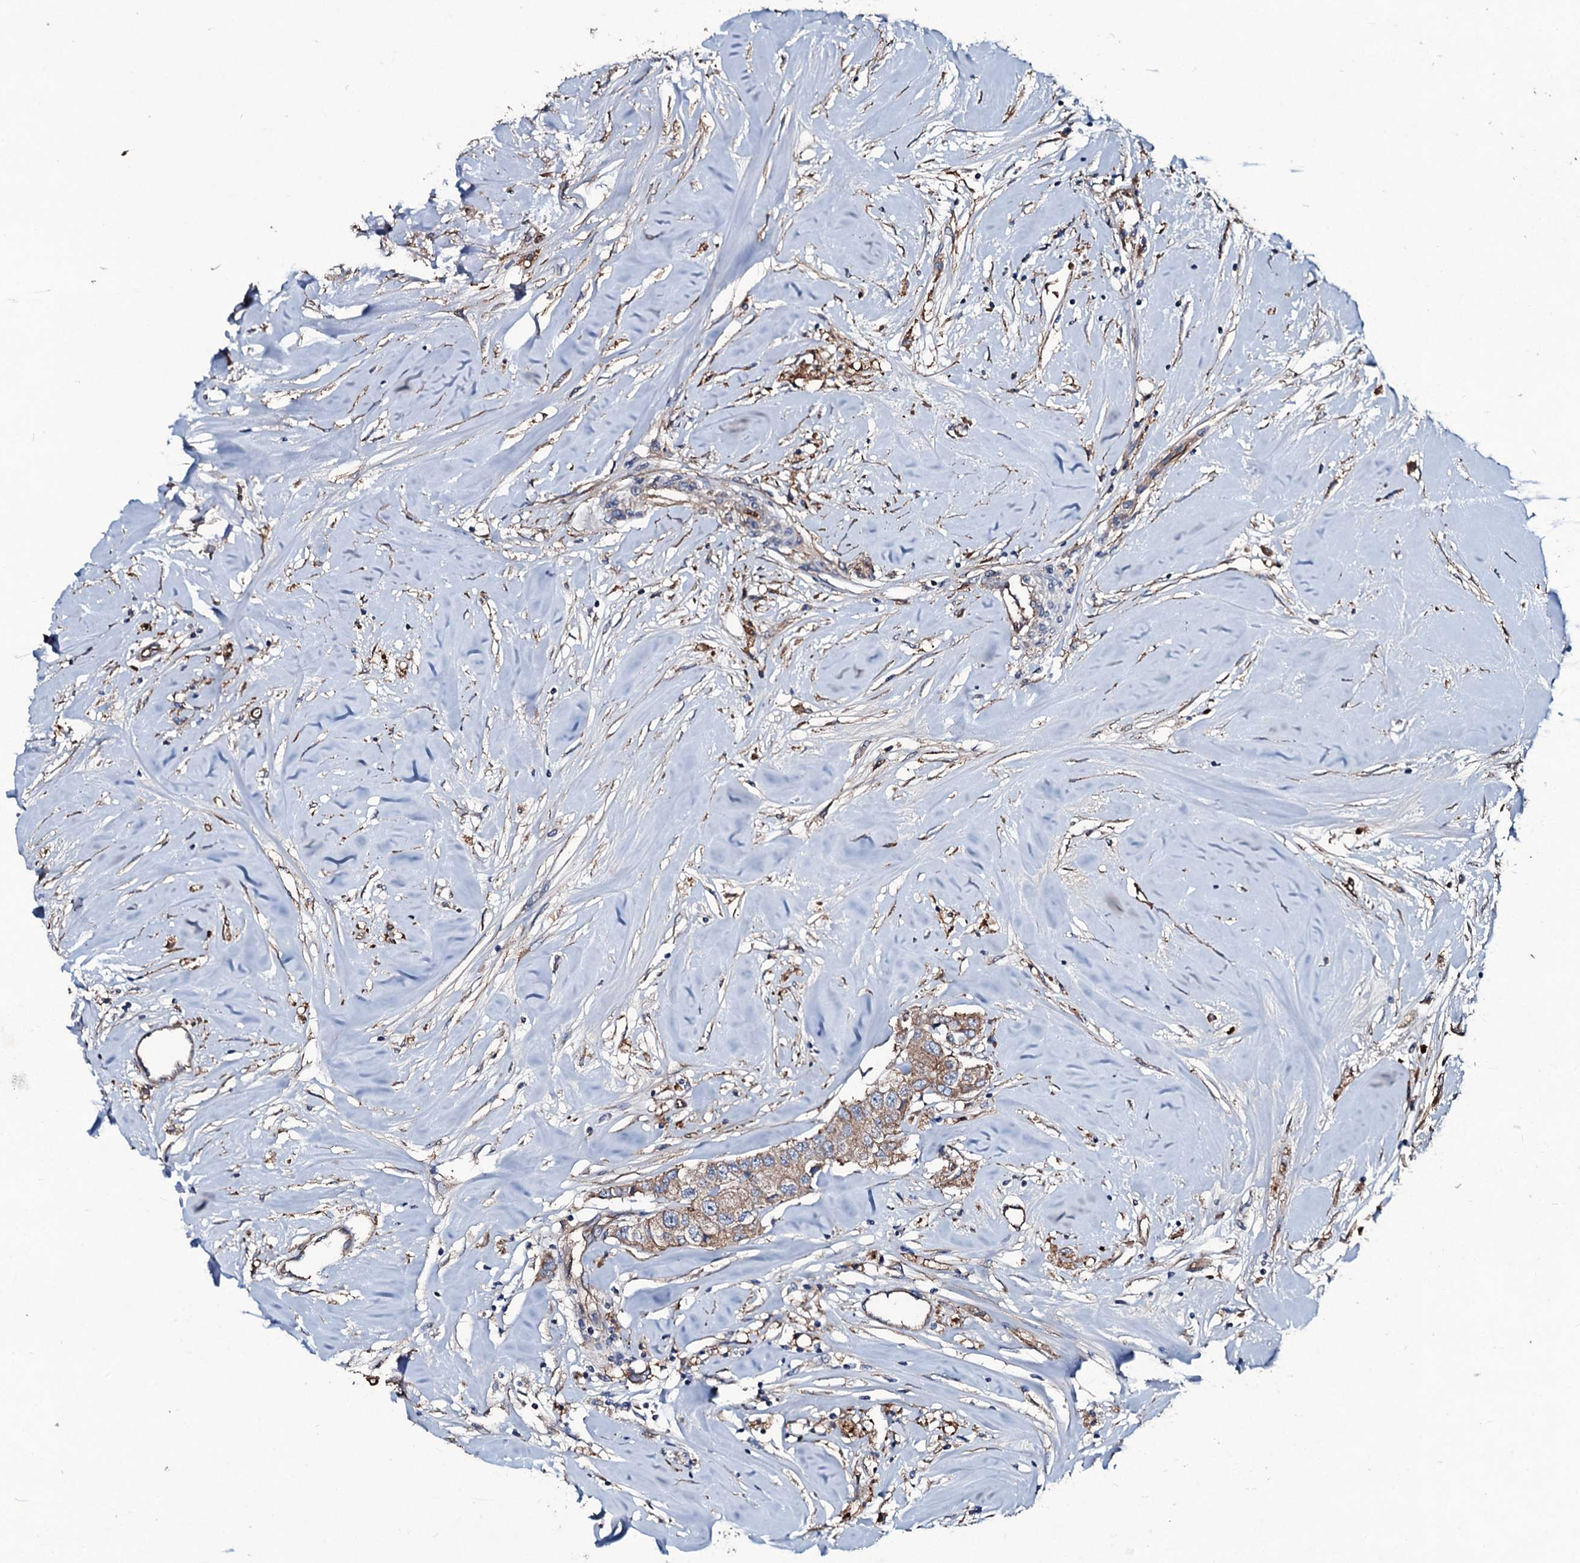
{"staining": {"intensity": "moderate", "quantity": "25%-75%", "location": "cytoplasmic/membranous"}, "tissue": "breast cancer", "cell_type": "Tumor cells", "image_type": "cancer", "snomed": [{"axis": "morphology", "description": "Duct carcinoma"}, {"axis": "topography", "description": "Breast"}], "caption": "Invasive ductal carcinoma (breast) tissue exhibits moderate cytoplasmic/membranous positivity in approximately 25%-75% of tumor cells, visualized by immunohistochemistry. The protein is stained brown, and the nuclei are stained in blue (DAB (3,3'-diaminobenzidine) IHC with brightfield microscopy, high magnification).", "gene": "DMAC2", "patient": {"sex": "female", "age": 80}}